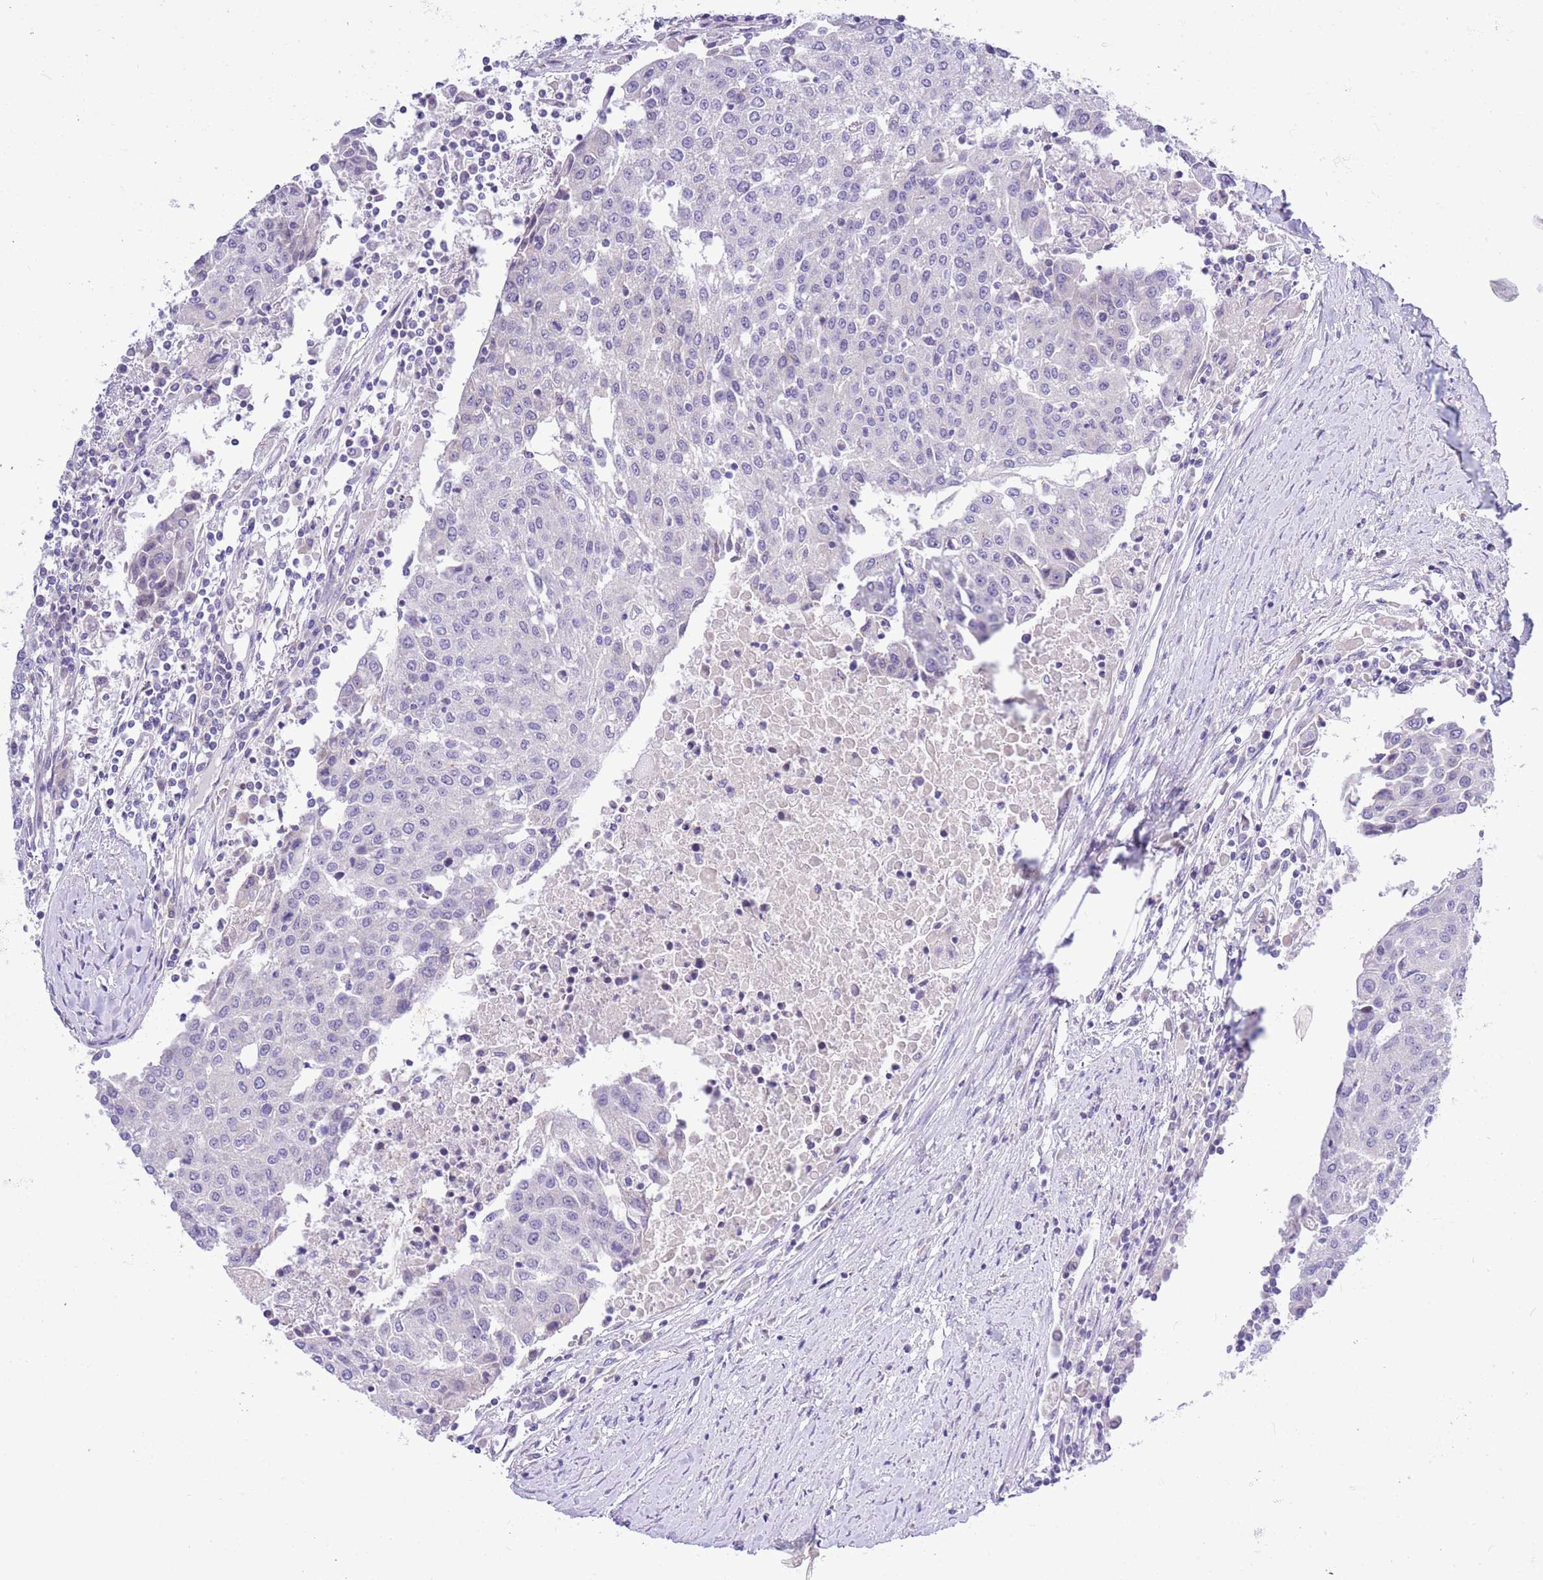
{"staining": {"intensity": "negative", "quantity": "none", "location": "none"}, "tissue": "urothelial cancer", "cell_type": "Tumor cells", "image_type": "cancer", "snomed": [{"axis": "morphology", "description": "Urothelial carcinoma, High grade"}, {"axis": "topography", "description": "Urinary bladder"}], "caption": "The immunohistochemistry micrograph has no significant positivity in tumor cells of urothelial cancer tissue.", "gene": "NET1", "patient": {"sex": "female", "age": 85}}